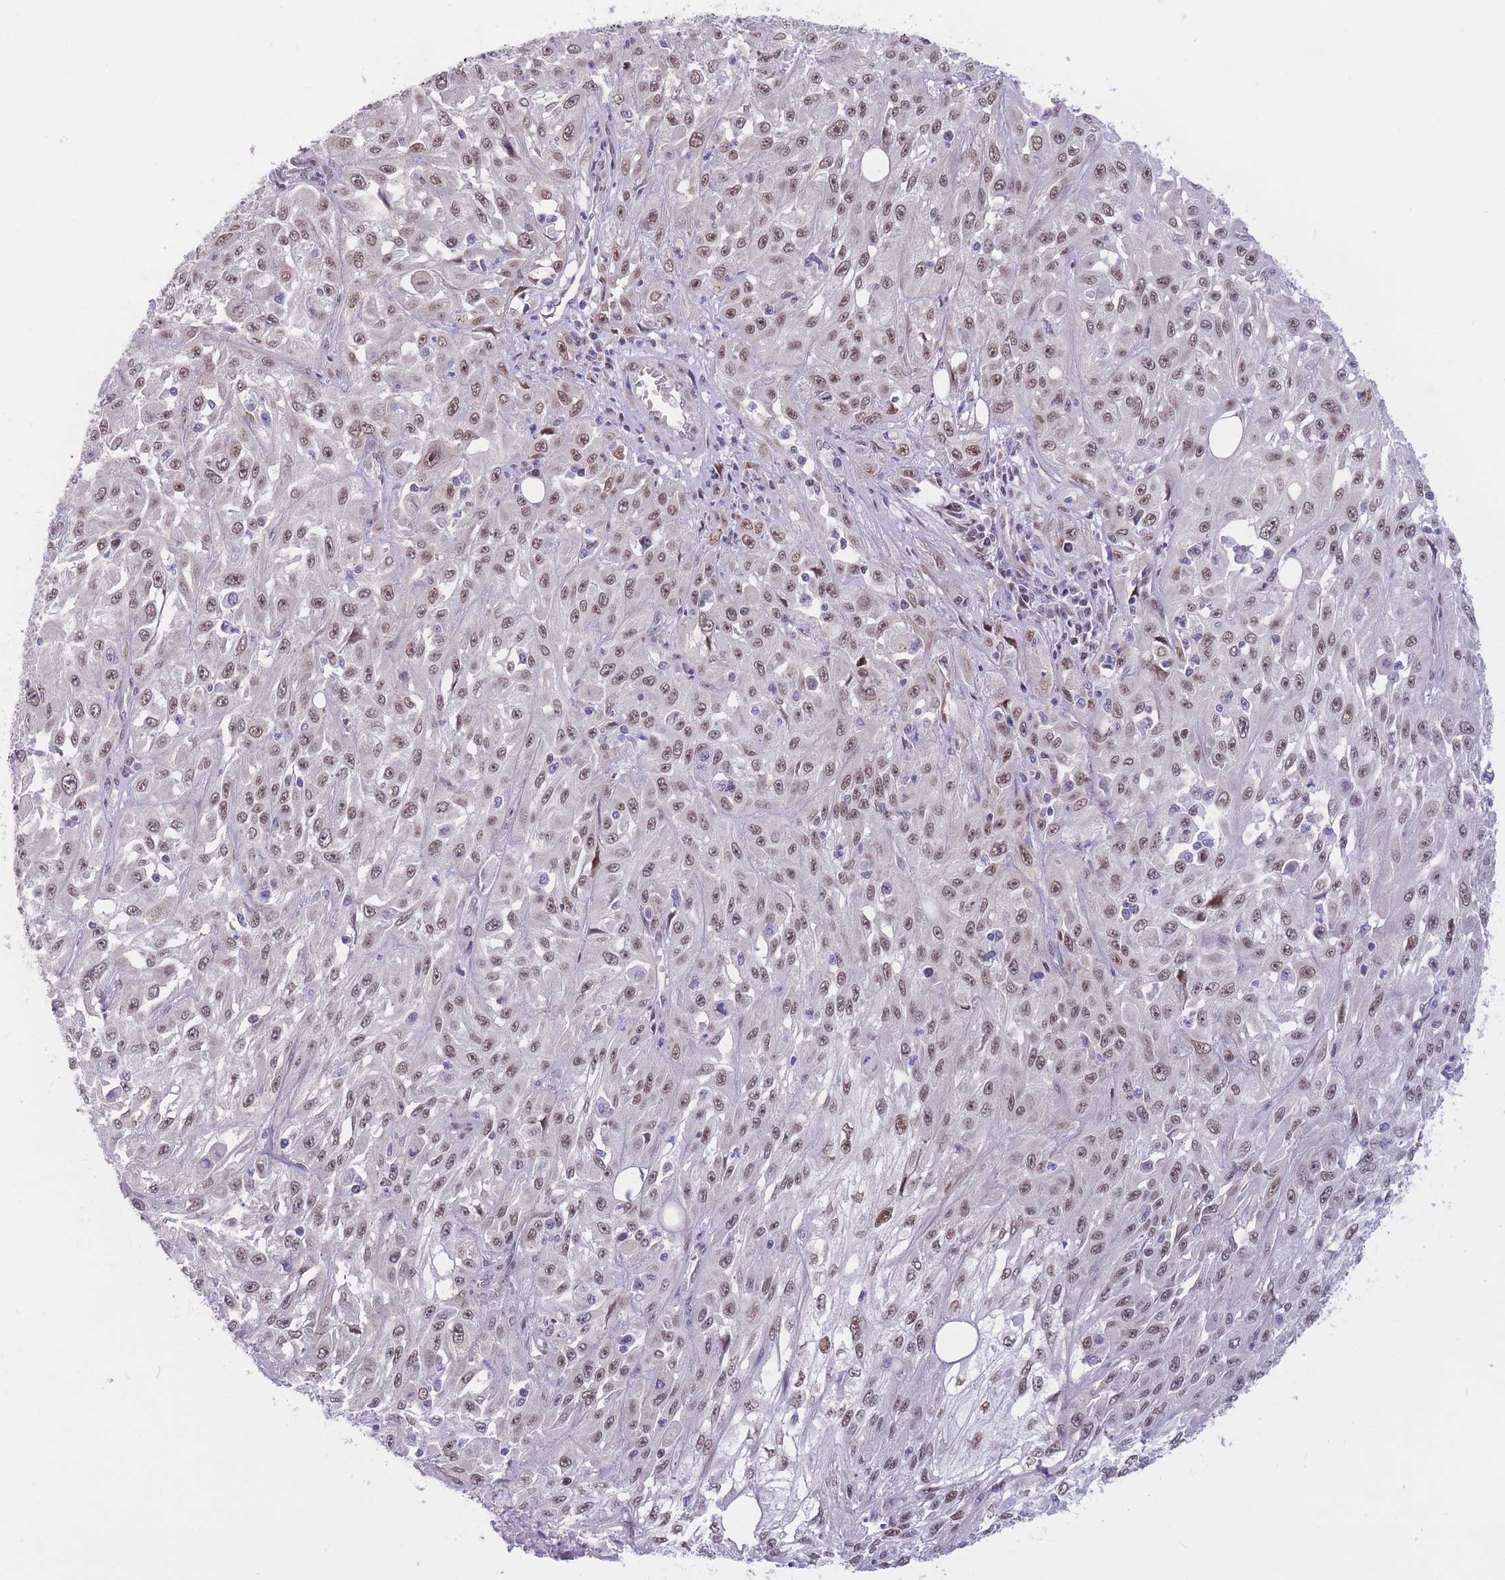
{"staining": {"intensity": "moderate", "quantity": ">75%", "location": "nuclear"}, "tissue": "skin cancer", "cell_type": "Tumor cells", "image_type": "cancer", "snomed": [{"axis": "morphology", "description": "Squamous cell carcinoma, NOS"}, {"axis": "morphology", "description": "Squamous cell carcinoma, metastatic, NOS"}, {"axis": "topography", "description": "Skin"}, {"axis": "topography", "description": "Lymph node"}], "caption": "Immunohistochemistry (IHC) (DAB) staining of skin cancer displays moderate nuclear protein expression in about >75% of tumor cells.", "gene": "BCL9L", "patient": {"sex": "male", "age": 75}}